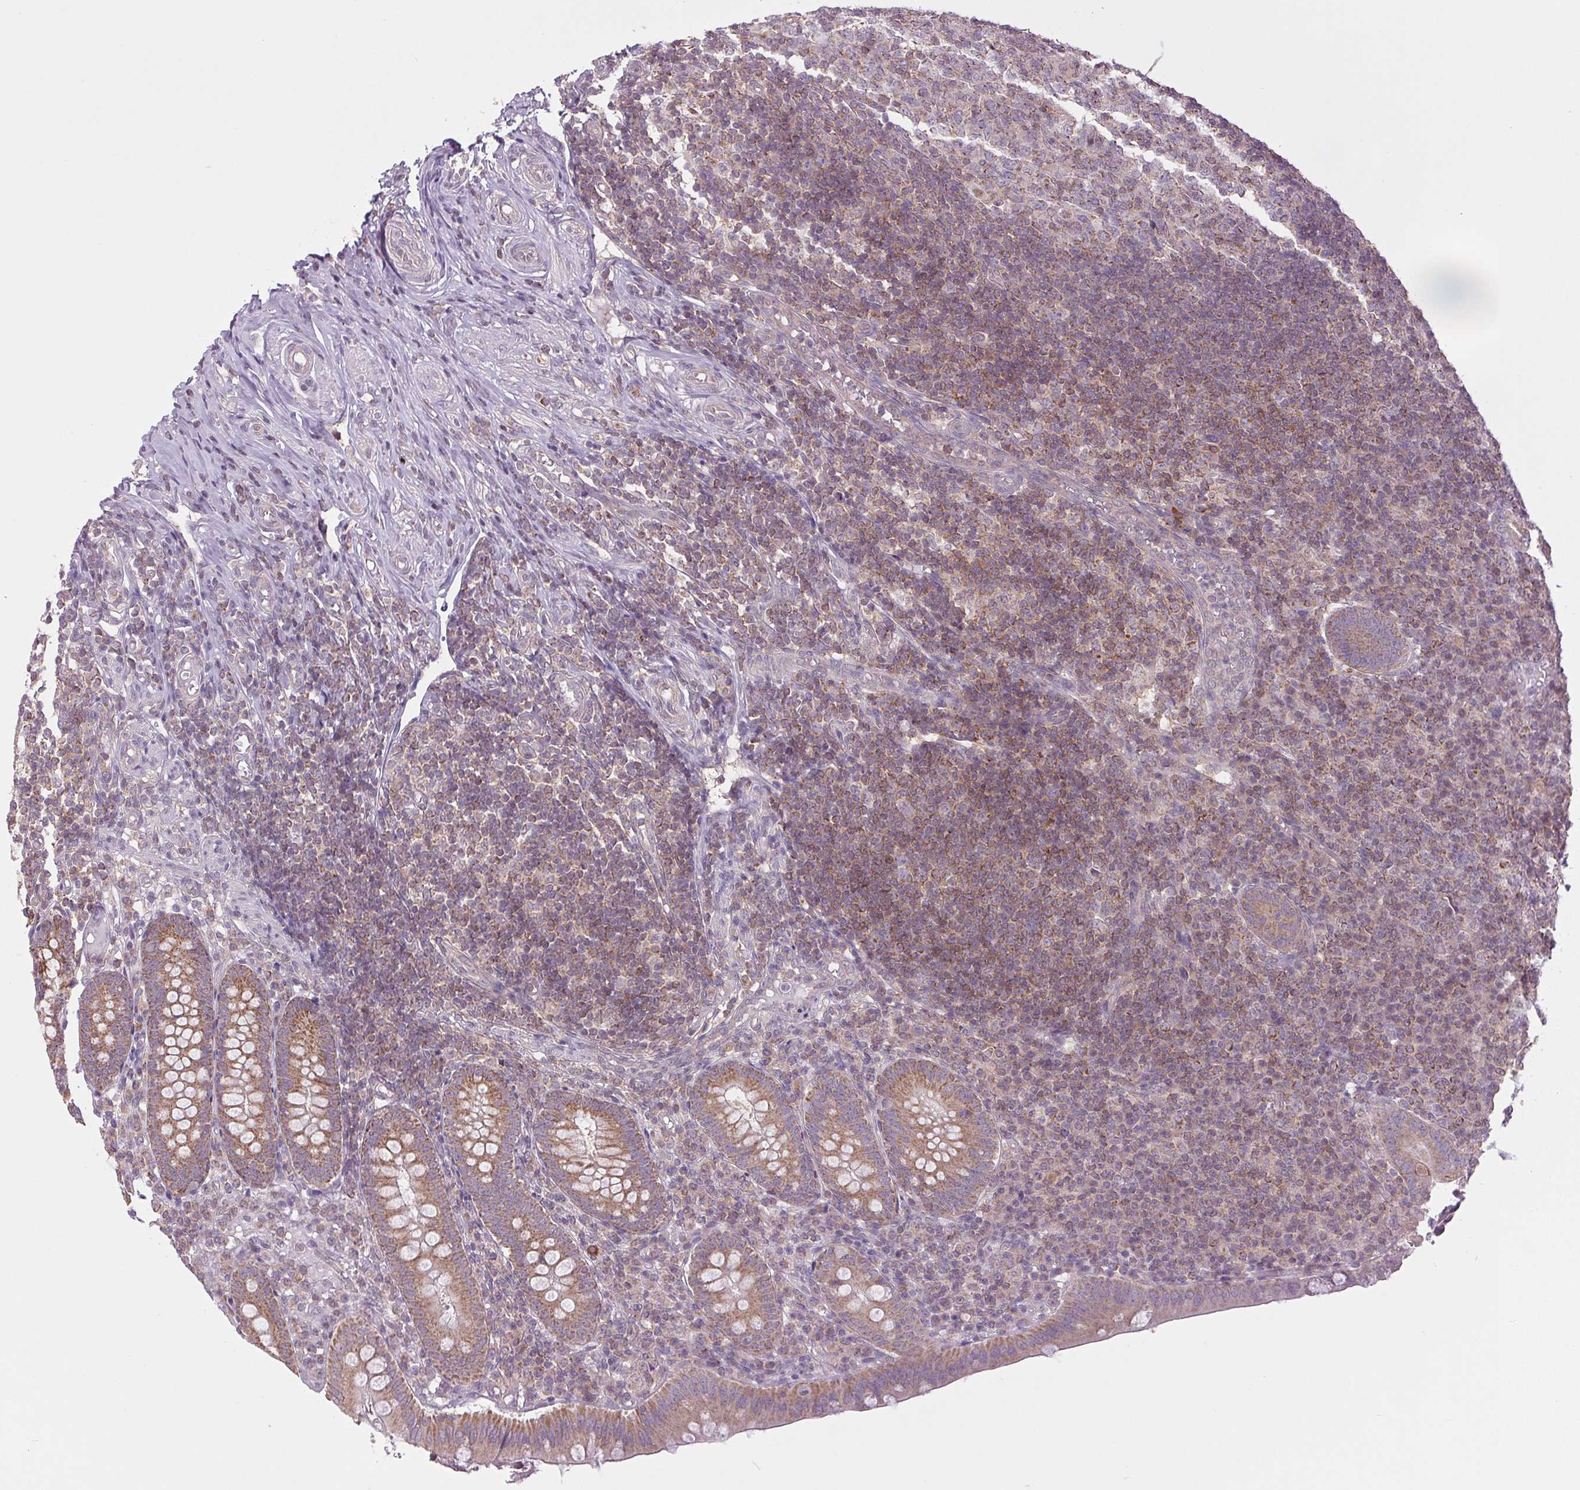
{"staining": {"intensity": "moderate", "quantity": ">75%", "location": "cytoplasmic/membranous"}, "tissue": "appendix", "cell_type": "Glandular cells", "image_type": "normal", "snomed": [{"axis": "morphology", "description": "Normal tissue, NOS"}, {"axis": "topography", "description": "Appendix"}], "caption": "This photomicrograph shows immunohistochemistry staining of unremarkable appendix, with medium moderate cytoplasmic/membranous staining in approximately >75% of glandular cells.", "gene": "MAP3K5", "patient": {"sex": "male", "age": 18}}